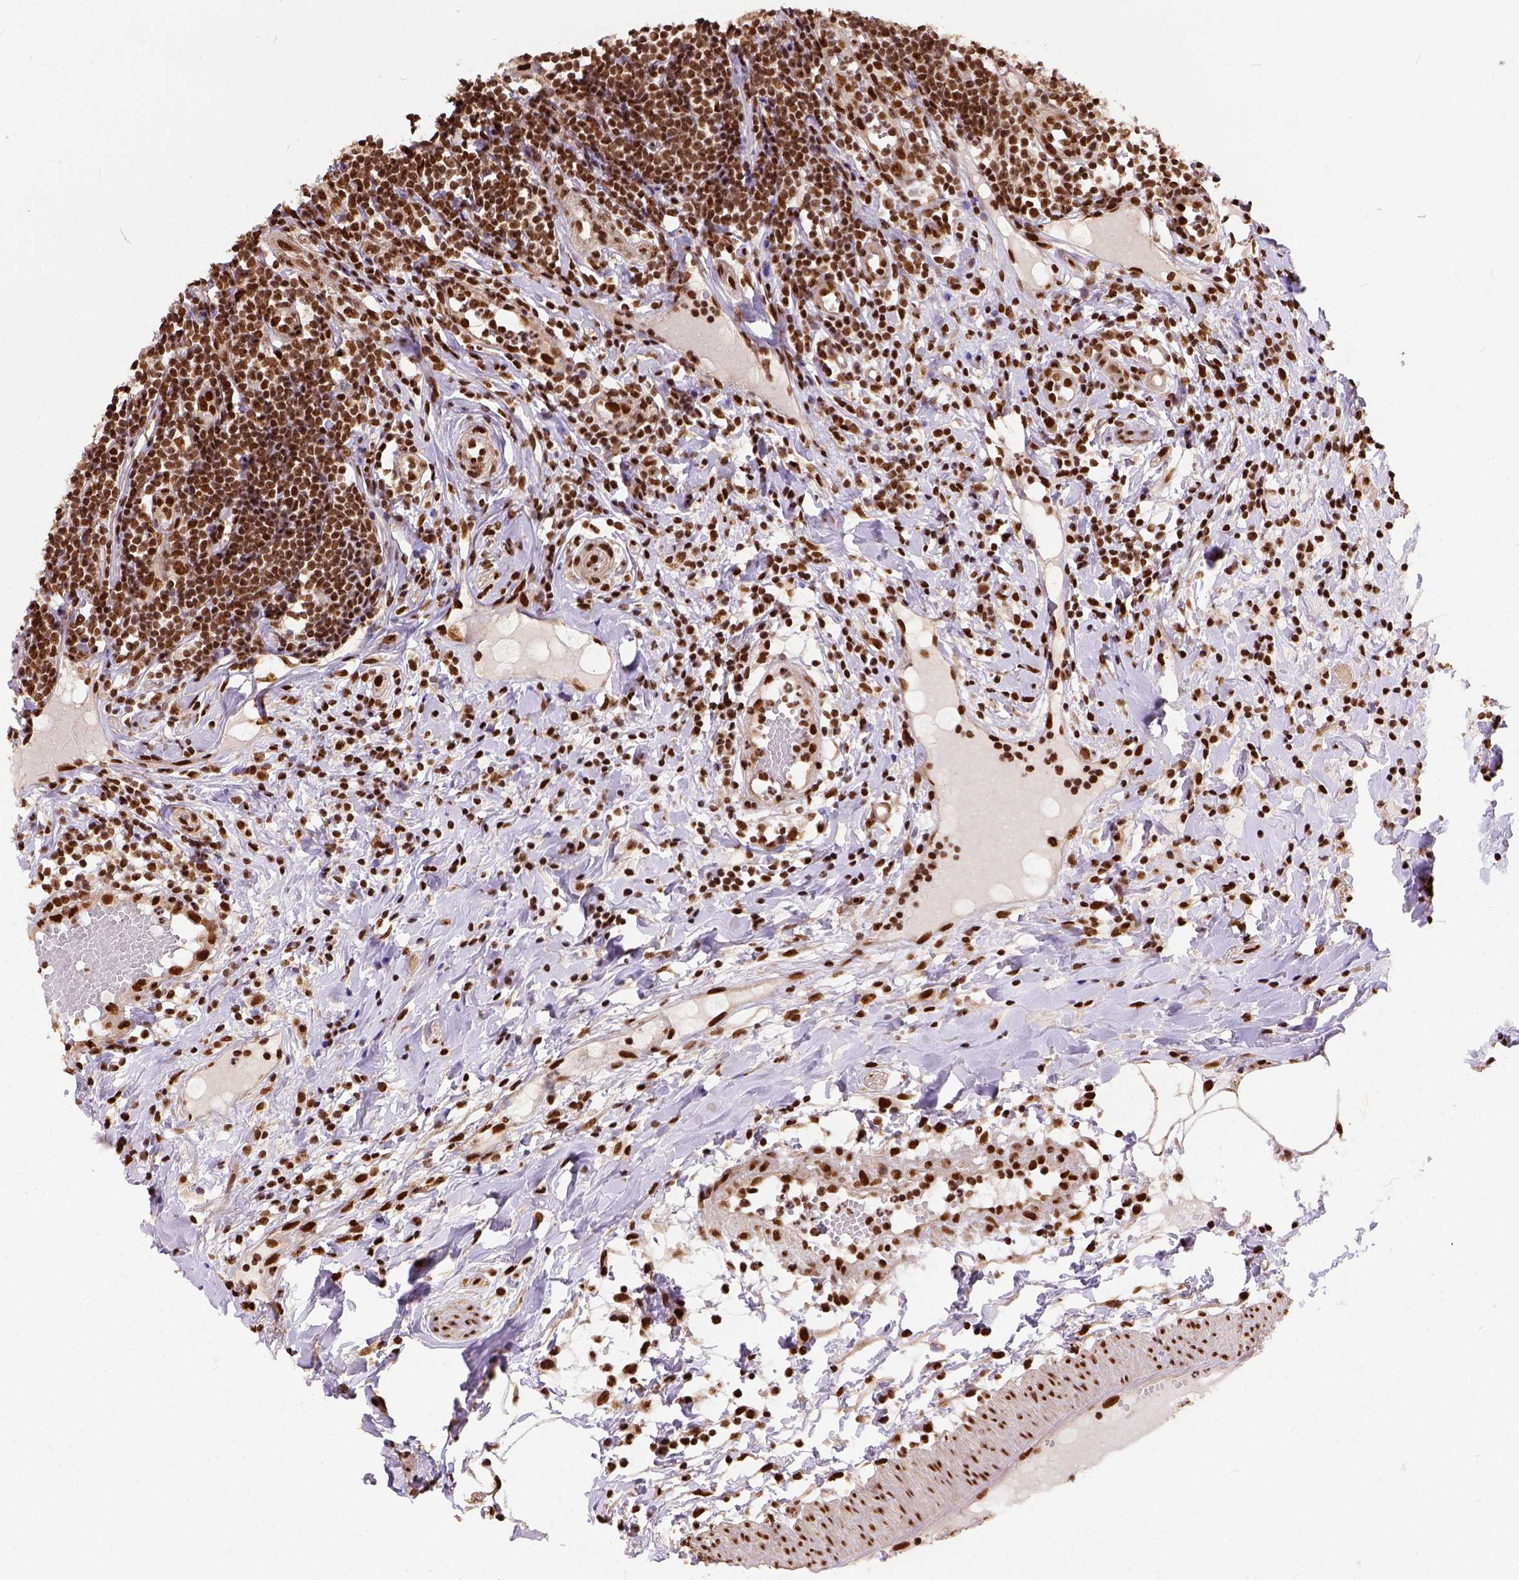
{"staining": {"intensity": "strong", "quantity": ">75%", "location": "nuclear"}, "tissue": "appendix", "cell_type": "Glandular cells", "image_type": "normal", "snomed": [{"axis": "morphology", "description": "Normal tissue, NOS"}, {"axis": "morphology", "description": "Inflammation, NOS"}, {"axis": "topography", "description": "Appendix"}], "caption": "Unremarkable appendix was stained to show a protein in brown. There is high levels of strong nuclear expression in approximately >75% of glandular cells.", "gene": "NACC1", "patient": {"sex": "male", "age": 16}}